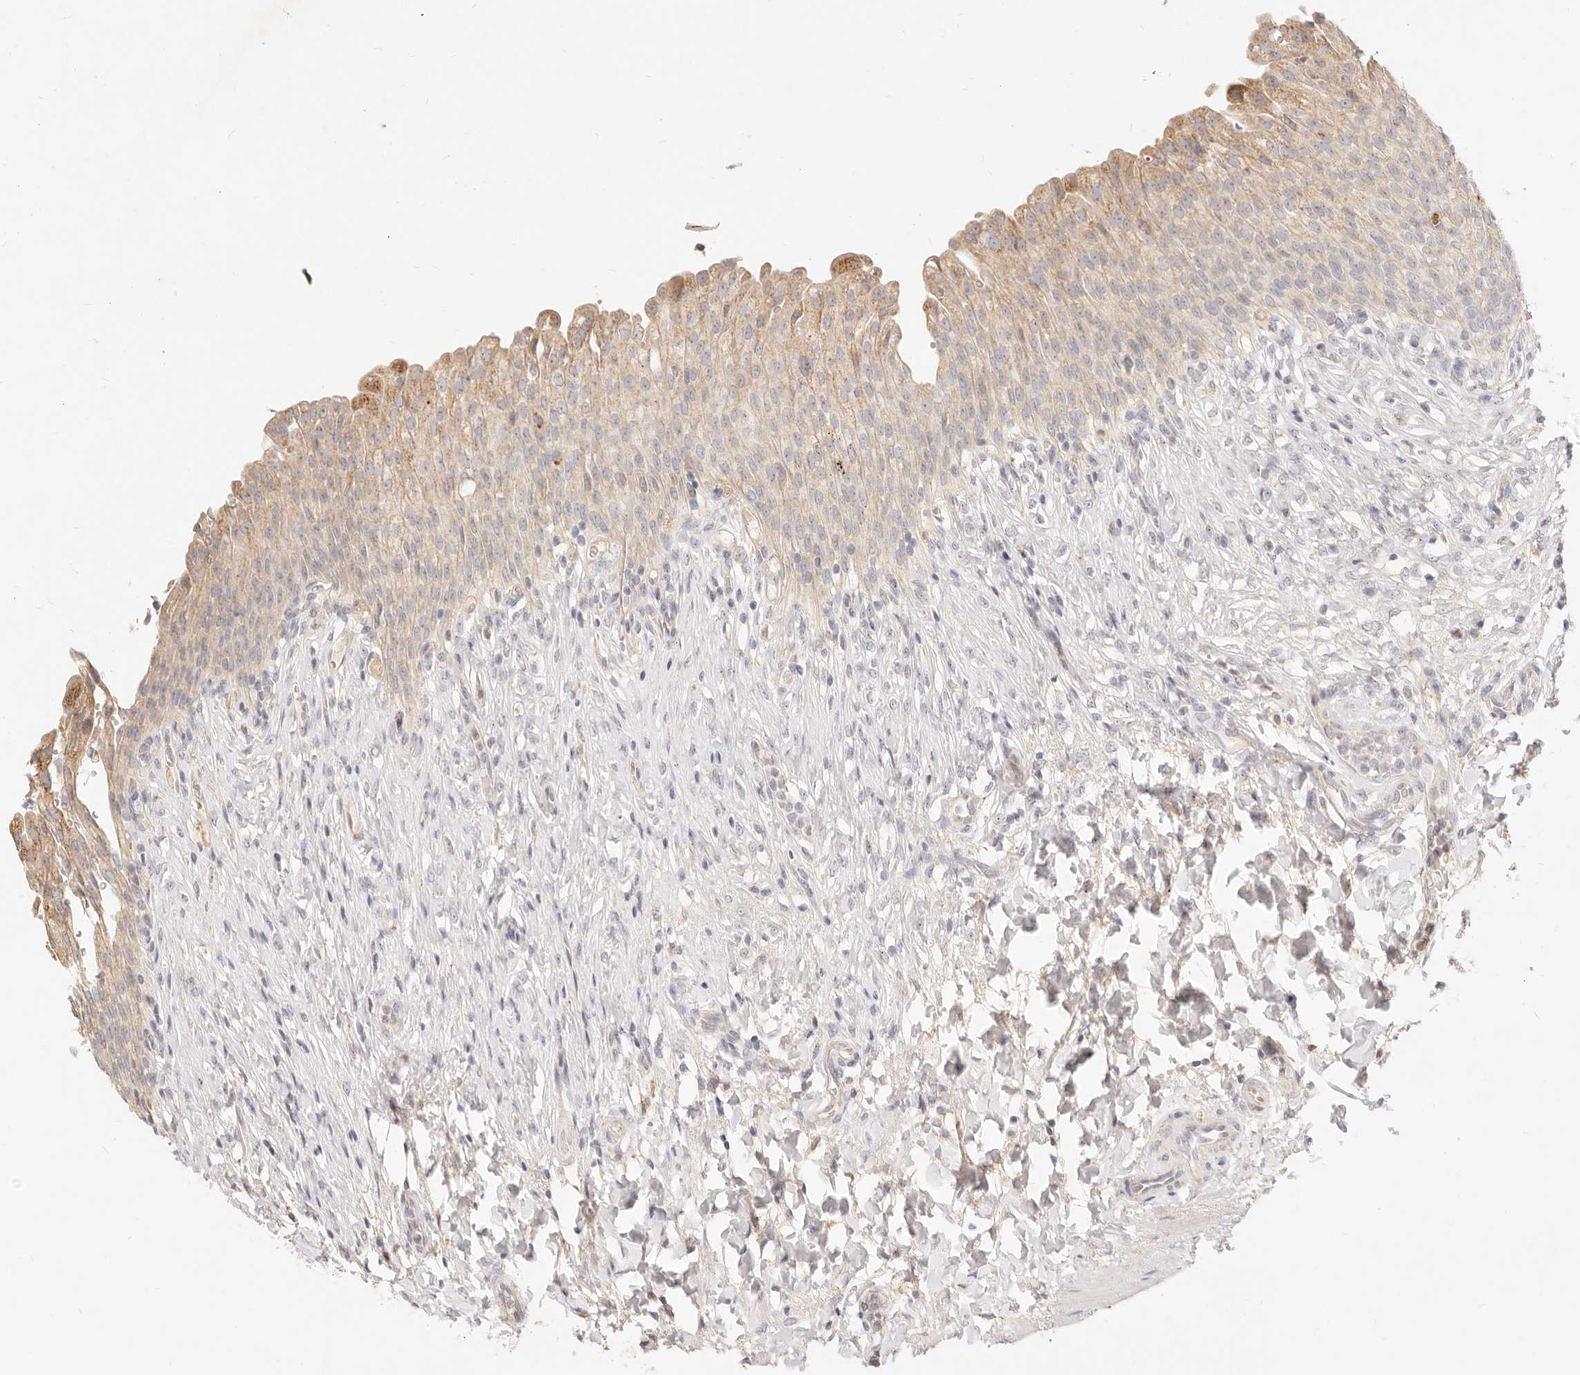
{"staining": {"intensity": "weak", "quantity": "25%-75%", "location": "cytoplasmic/membranous"}, "tissue": "urinary bladder", "cell_type": "Urothelial cells", "image_type": "normal", "snomed": [{"axis": "morphology", "description": "Urothelial carcinoma, High grade"}, {"axis": "topography", "description": "Urinary bladder"}], "caption": "Urinary bladder was stained to show a protein in brown. There is low levels of weak cytoplasmic/membranous expression in about 25%-75% of urothelial cells. (Stains: DAB (3,3'-diaminobenzidine) in brown, nuclei in blue, Microscopy: brightfield microscopy at high magnification).", "gene": "ACOX1", "patient": {"sex": "male", "age": 46}}